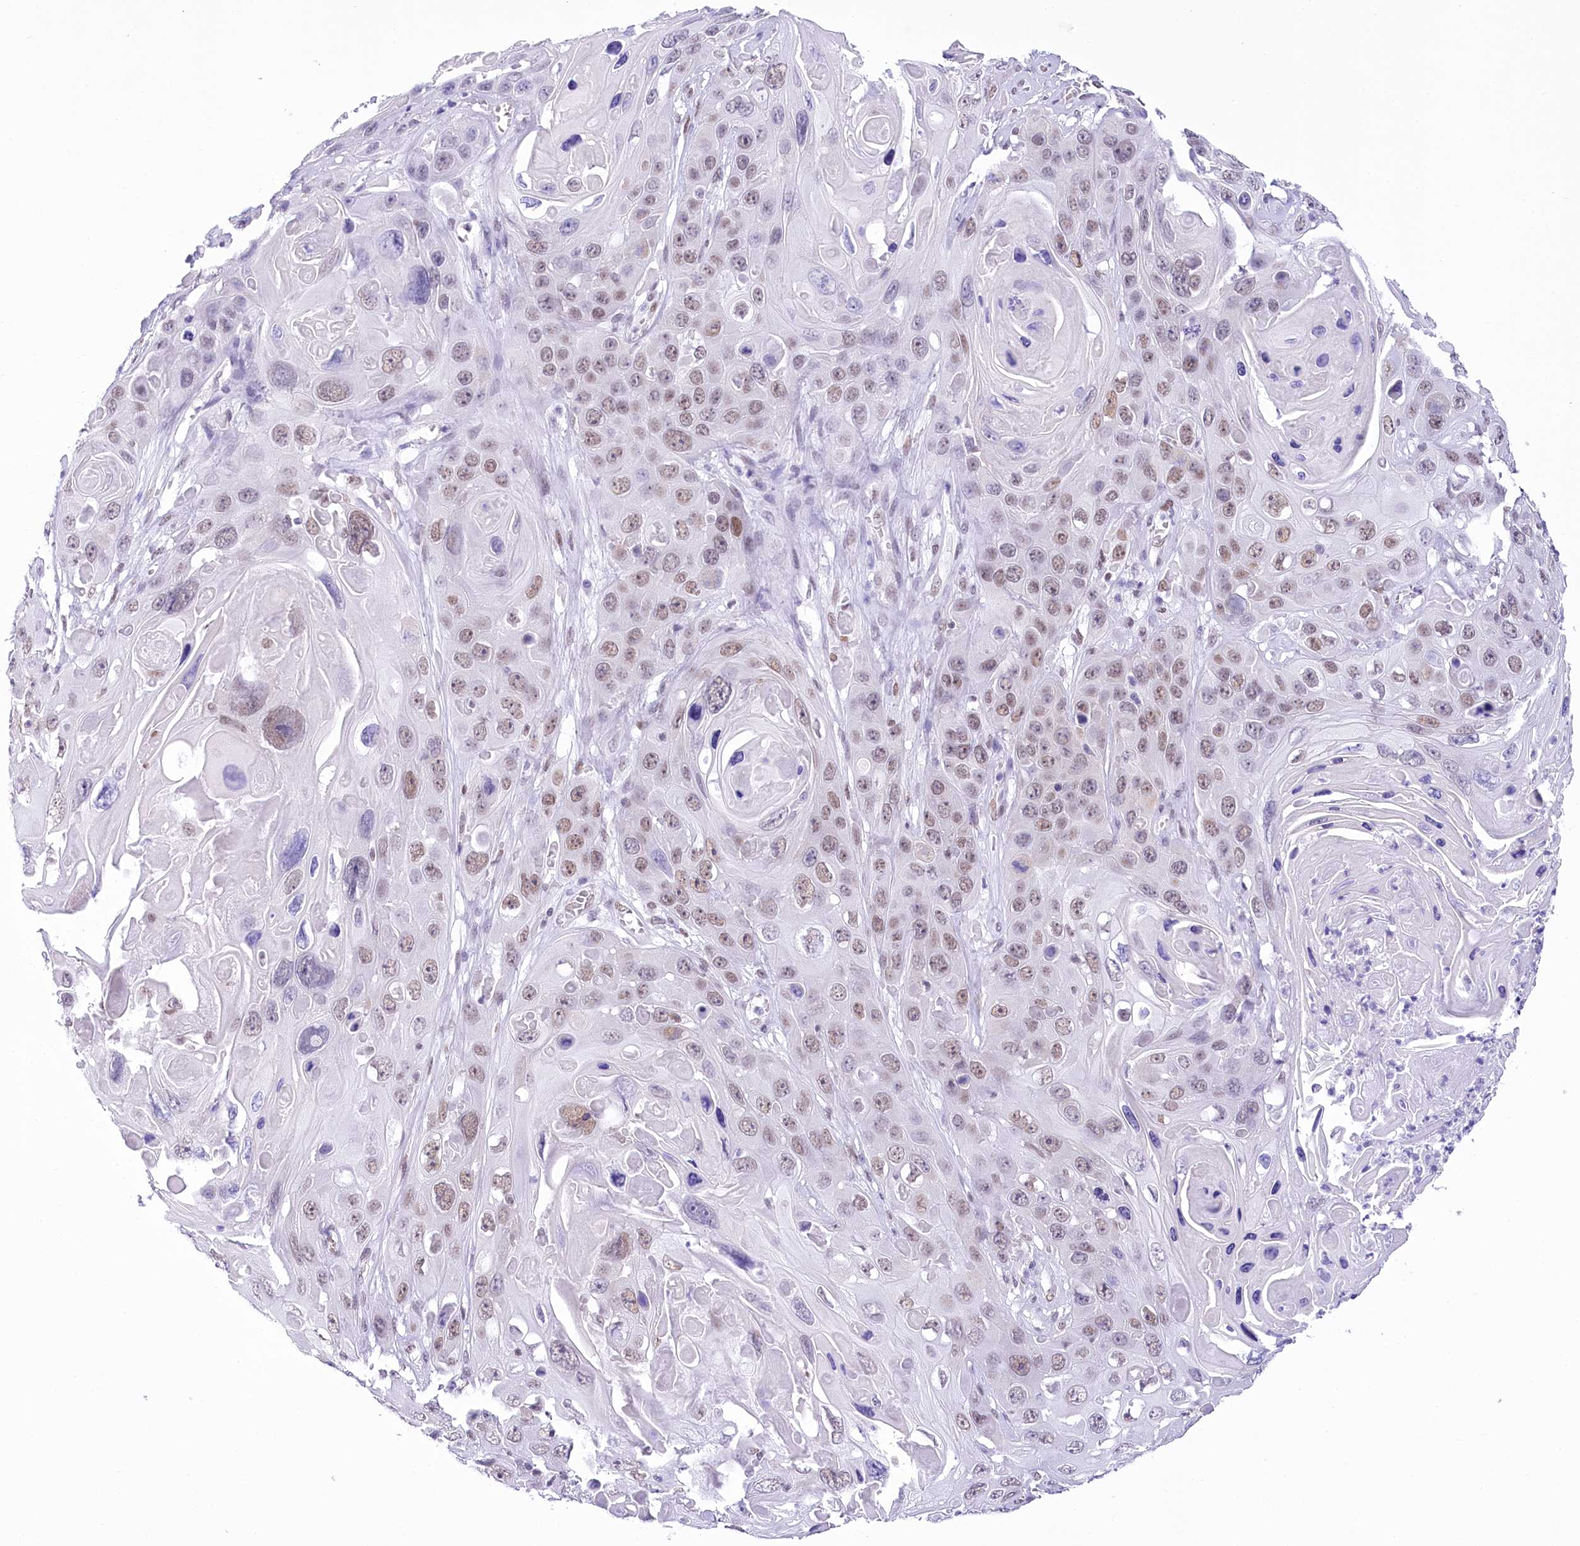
{"staining": {"intensity": "weak", "quantity": "25%-75%", "location": "nuclear"}, "tissue": "skin cancer", "cell_type": "Tumor cells", "image_type": "cancer", "snomed": [{"axis": "morphology", "description": "Squamous cell carcinoma, NOS"}, {"axis": "topography", "description": "Skin"}], "caption": "Immunohistochemistry image of neoplastic tissue: squamous cell carcinoma (skin) stained using immunohistochemistry (IHC) shows low levels of weak protein expression localized specifically in the nuclear of tumor cells, appearing as a nuclear brown color.", "gene": "HNRNPA0", "patient": {"sex": "male", "age": 55}}